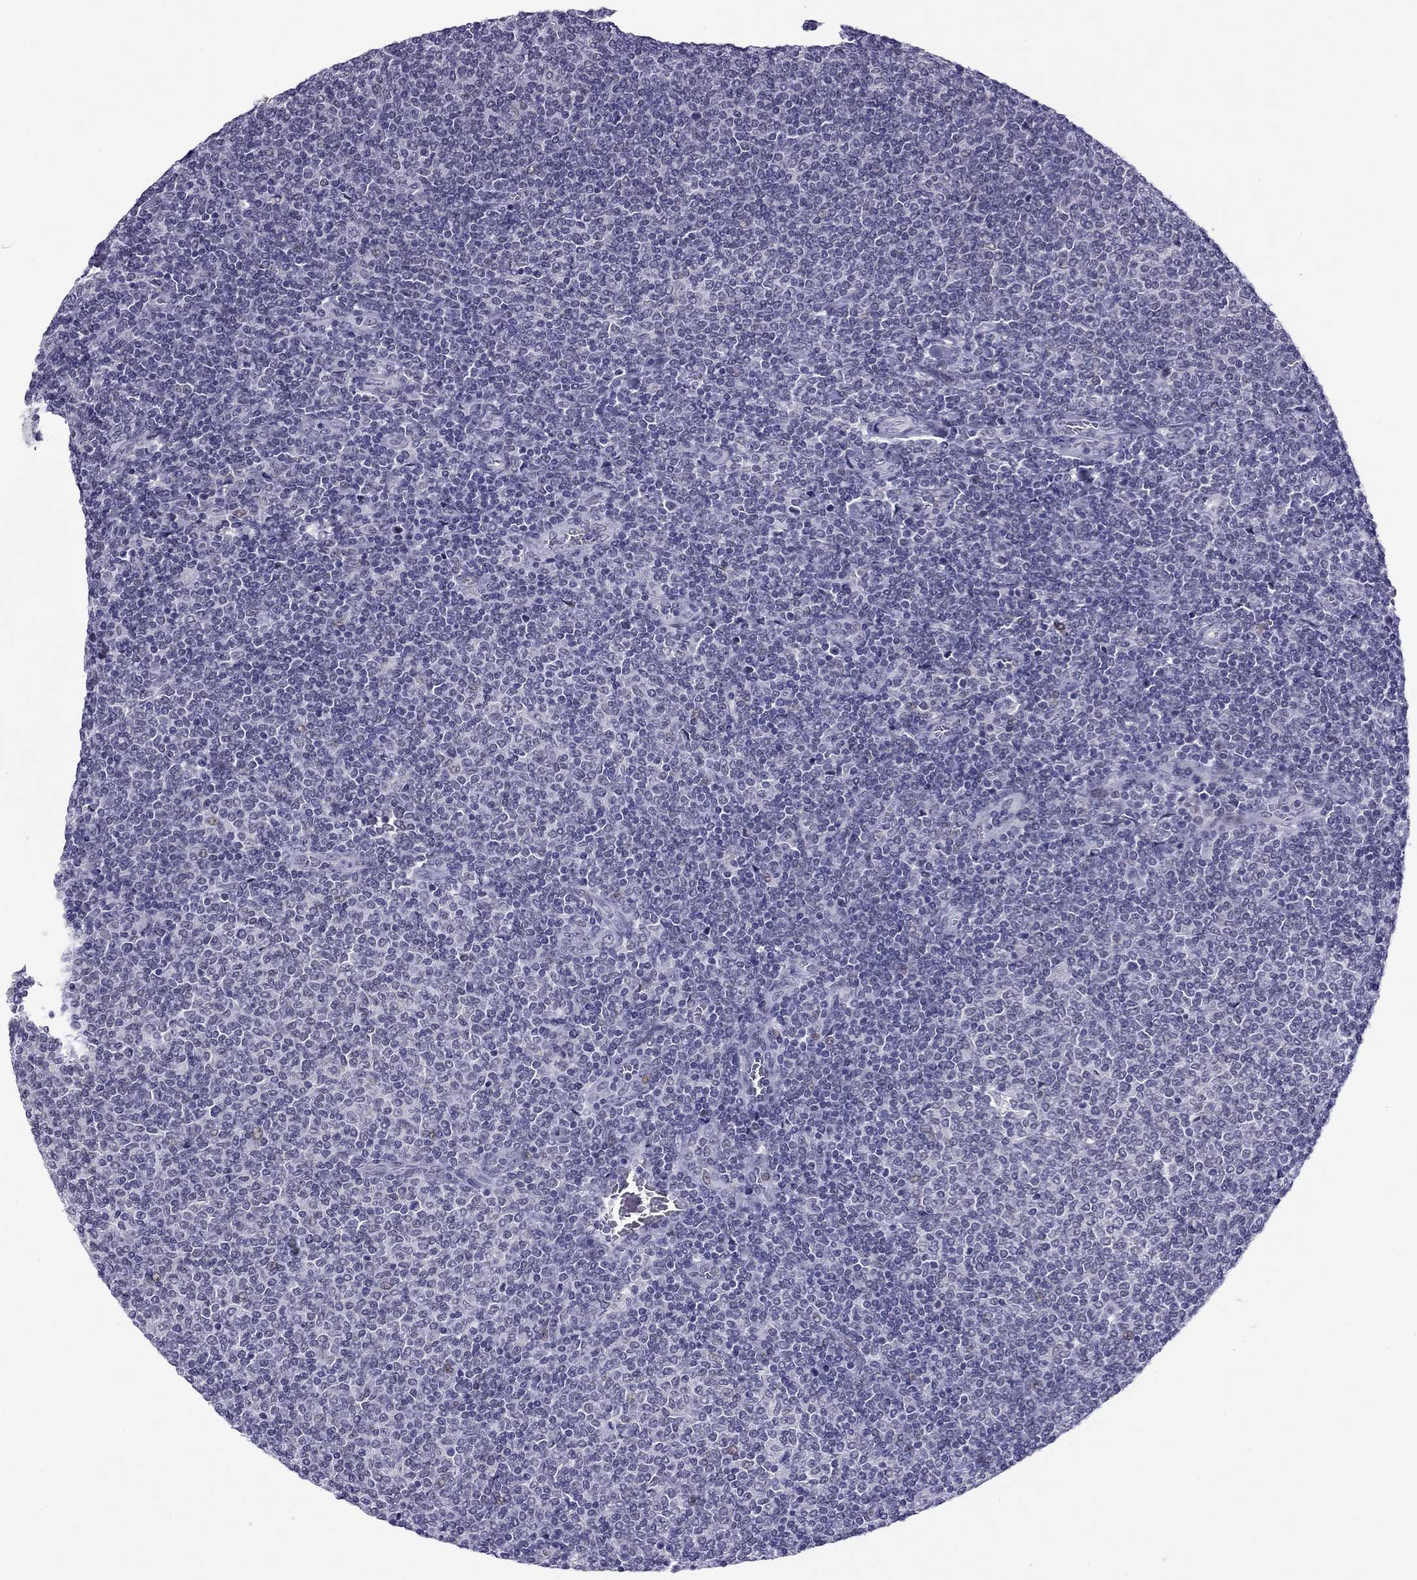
{"staining": {"intensity": "negative", "quantity": "none", "location": "none"}, "tissue": "lymphoma", "cell_type": "Tumor cells", "image_type": "cancer", "snomed": [{"axis": "morphology", "description": "Malignant lymphoma, non-Hodgkin's type, Low grade"}, {"axis": "topography", "description": "Lymph node"}], "caption": "High power microscopy histopathology image of an IHC histopathology image of low-grade malignant lymphoma, non-Hodgkin's type, revealing no significant positivity in tumor cells.", "gene": "MYLK3", "patient": {"sex": "male", "age": 52}}